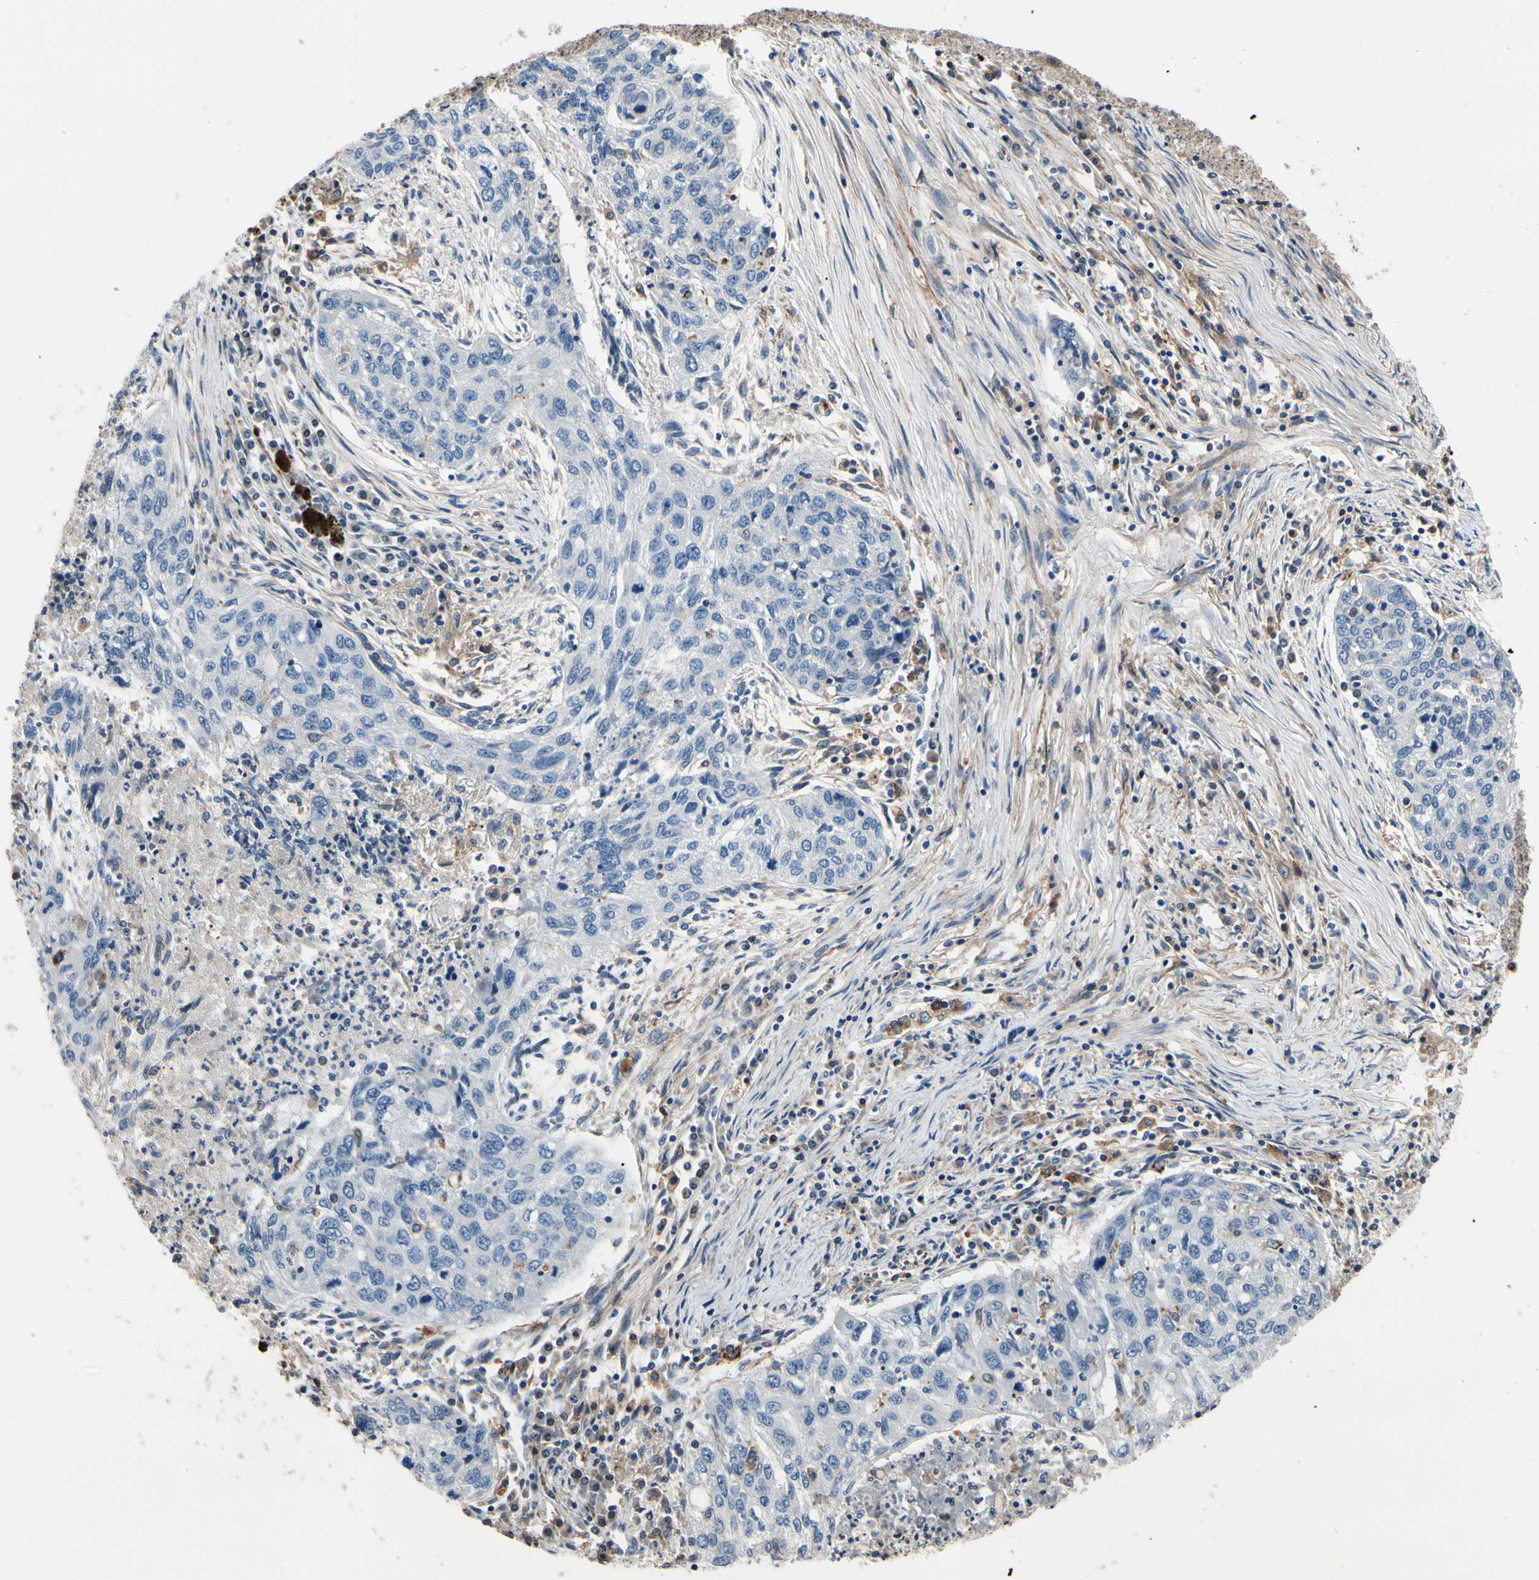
{"staining": {"intensity": "negative", "quantity": "none", "location": "none"}, "tissue": "lung cancer", "cell_type": "Tumor cells", "image_type": "cancer", "snomed": [{"axis": "morphology", "description": "Squamous cell carcinoma, NOS"}, {"axis": "topography", "description": "Lung"}], "caption": "A high-resolution histopathology image shows IHC staining of lung squamous cell carcinoma, which reveals no significant positivity in tumor cells.", "gene": "TMEM176A", "patient": {"sex": "female", "age": 63}}